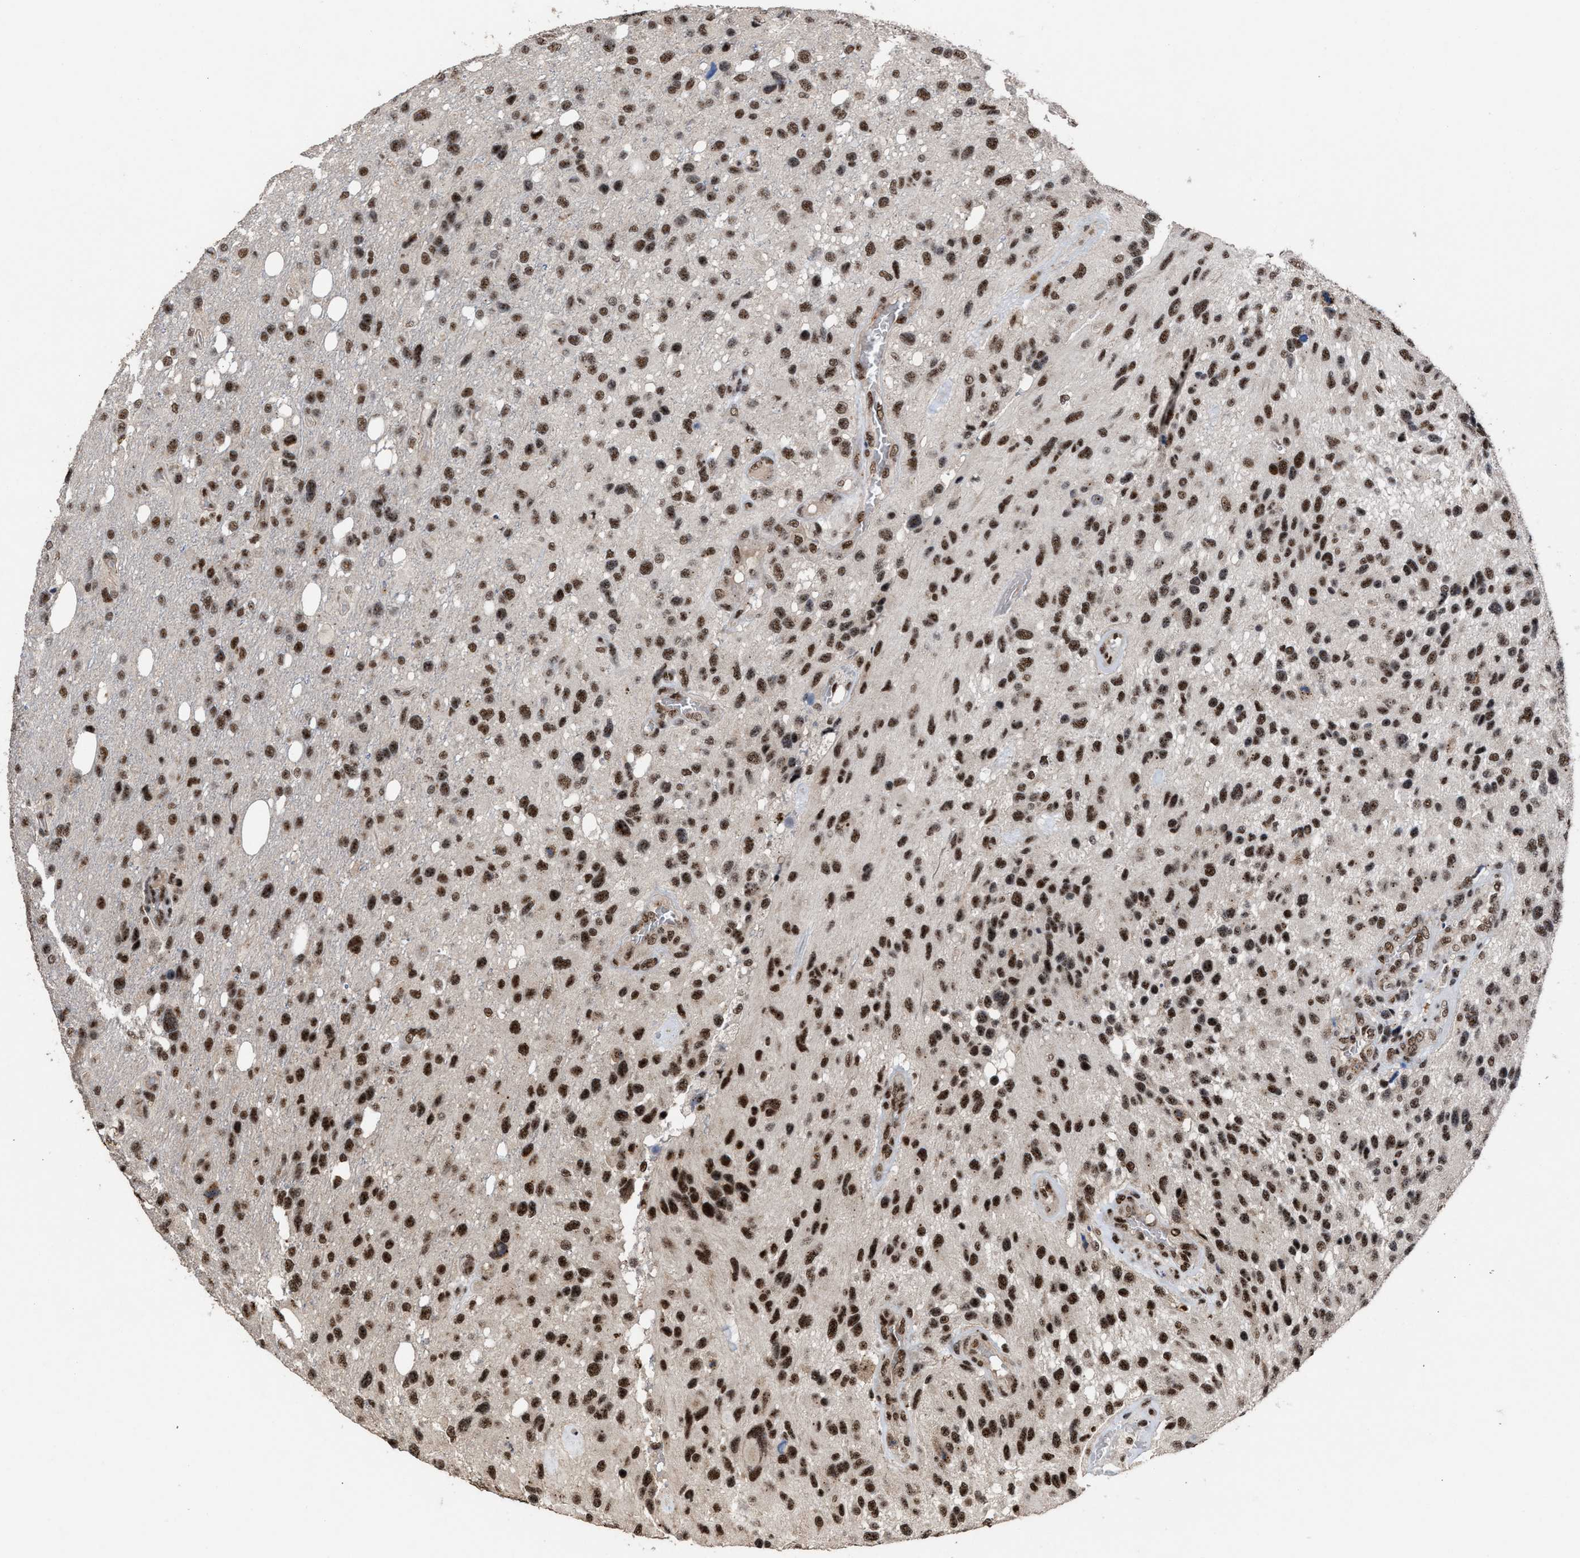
{"staining": {"intensity": "strong", "quantity": ">75%", "location": "nuclear"}, "tissue": "glioma", "cell_type": "Tumor cells", "image_type": "cancer", "snomed": [{"axis": "morphology", "description": "Glioma, malignant, High grade"}, {"axis": "topography", "description": "Brain"}], "caption": "Immunohistochemistry image of neoplastic tissue: human malignant glioma (high-grade) stained using immunohistochemistry (IHC) demonstrates high levels of strong protein expression localized specifically in the nuclear of tumor cells, appearing as a nuclear brown color.", "gene": "EIF4A3", "patient": {"sex": "female", "age": 58}}